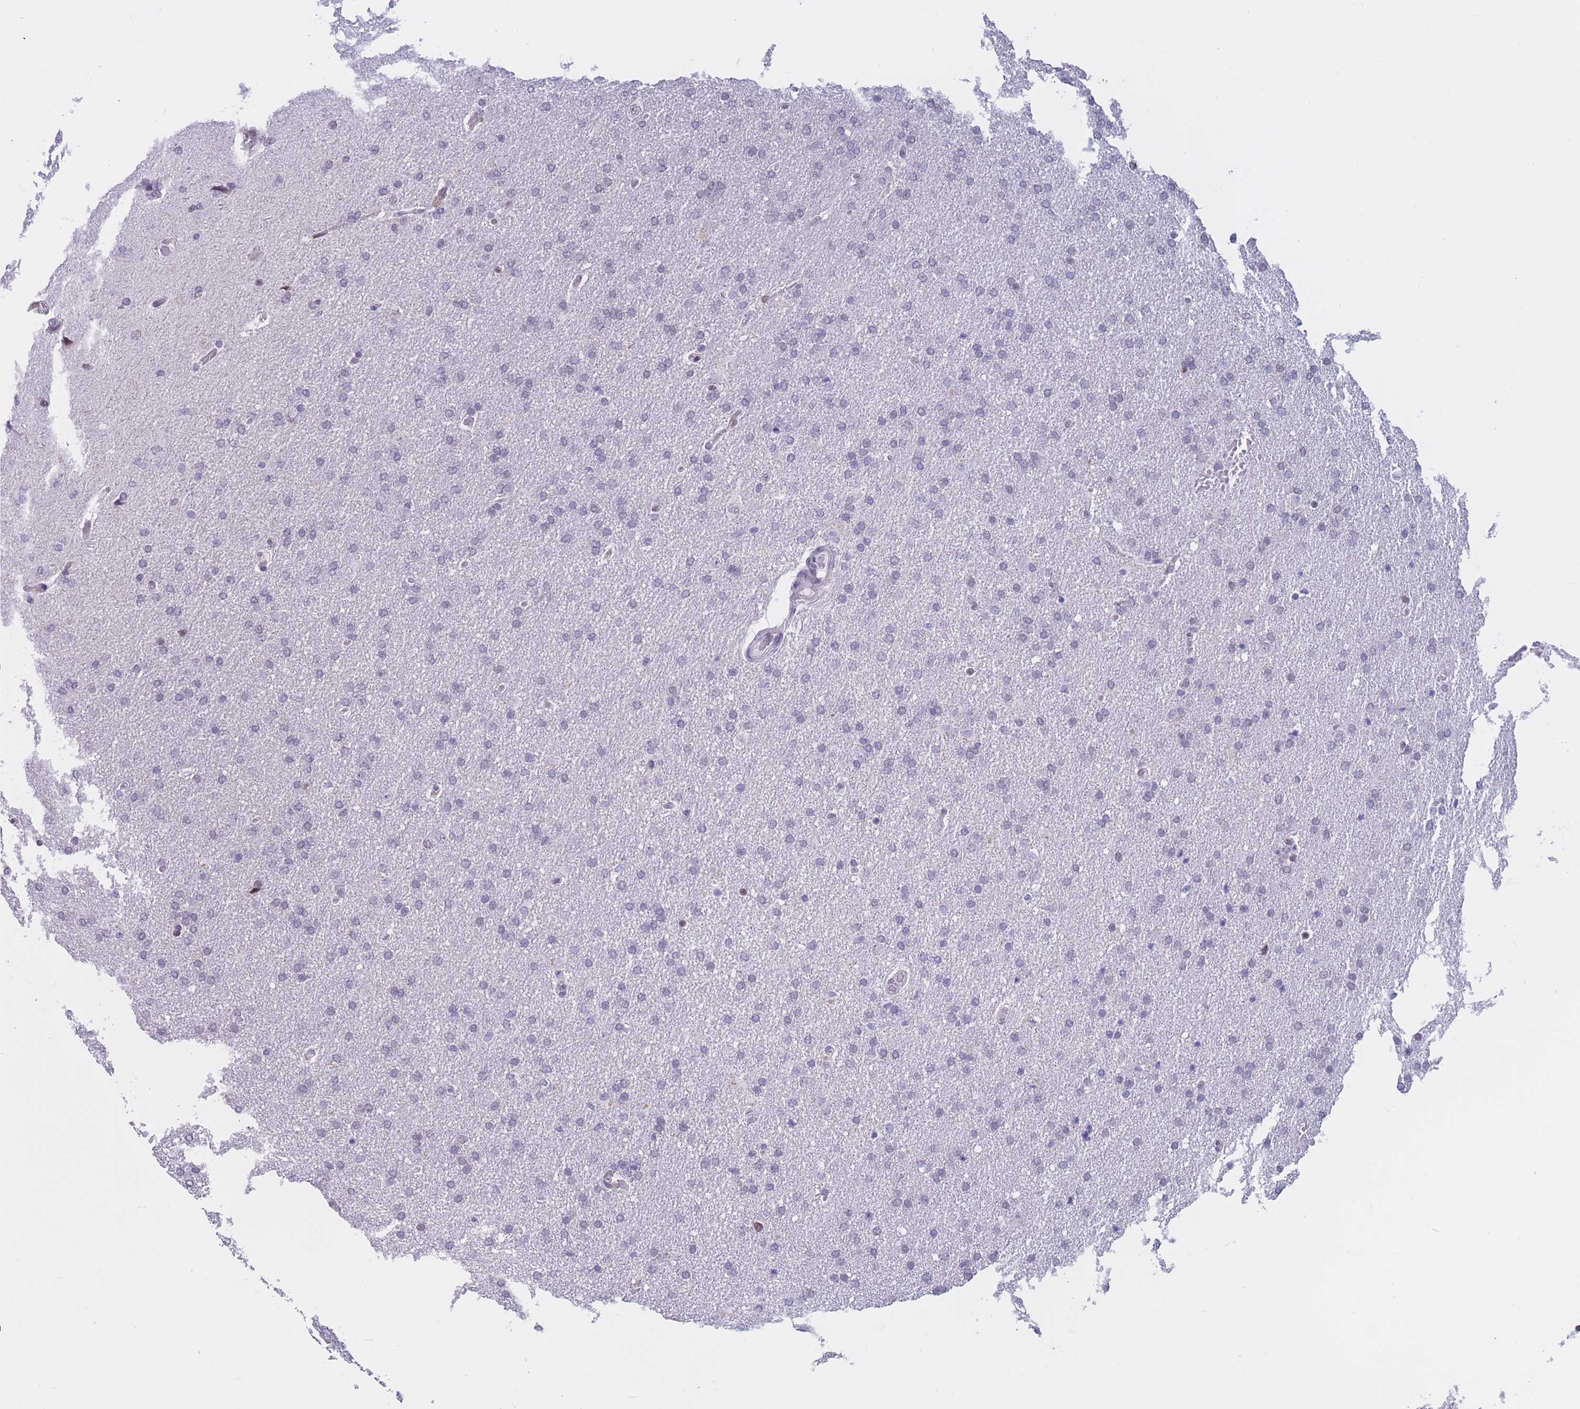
{"staining": {"intensity": "negative", "quantity": "none", "location": "none"}, "tissue": "glioma", "cell_type": "Tumor cells", "image_type": "cancer", "snomed": [{"axis": "morphology", "description": "Glioma, malignant, High grade"}, {"axis": "topography", "description": "Brain"}], "caption": "Immunohistochemistry (IHC) micrograph of neoplastic tissue: malignant glioma (high-grade) stained with DAB exhibits no significant protein expression in tumor cells. (Brightfield microscopy of DAB immunohistochemistry (IHC) at high magnification).", "gene": "NASP", "patient": {"sex": "male", "age": 72}}